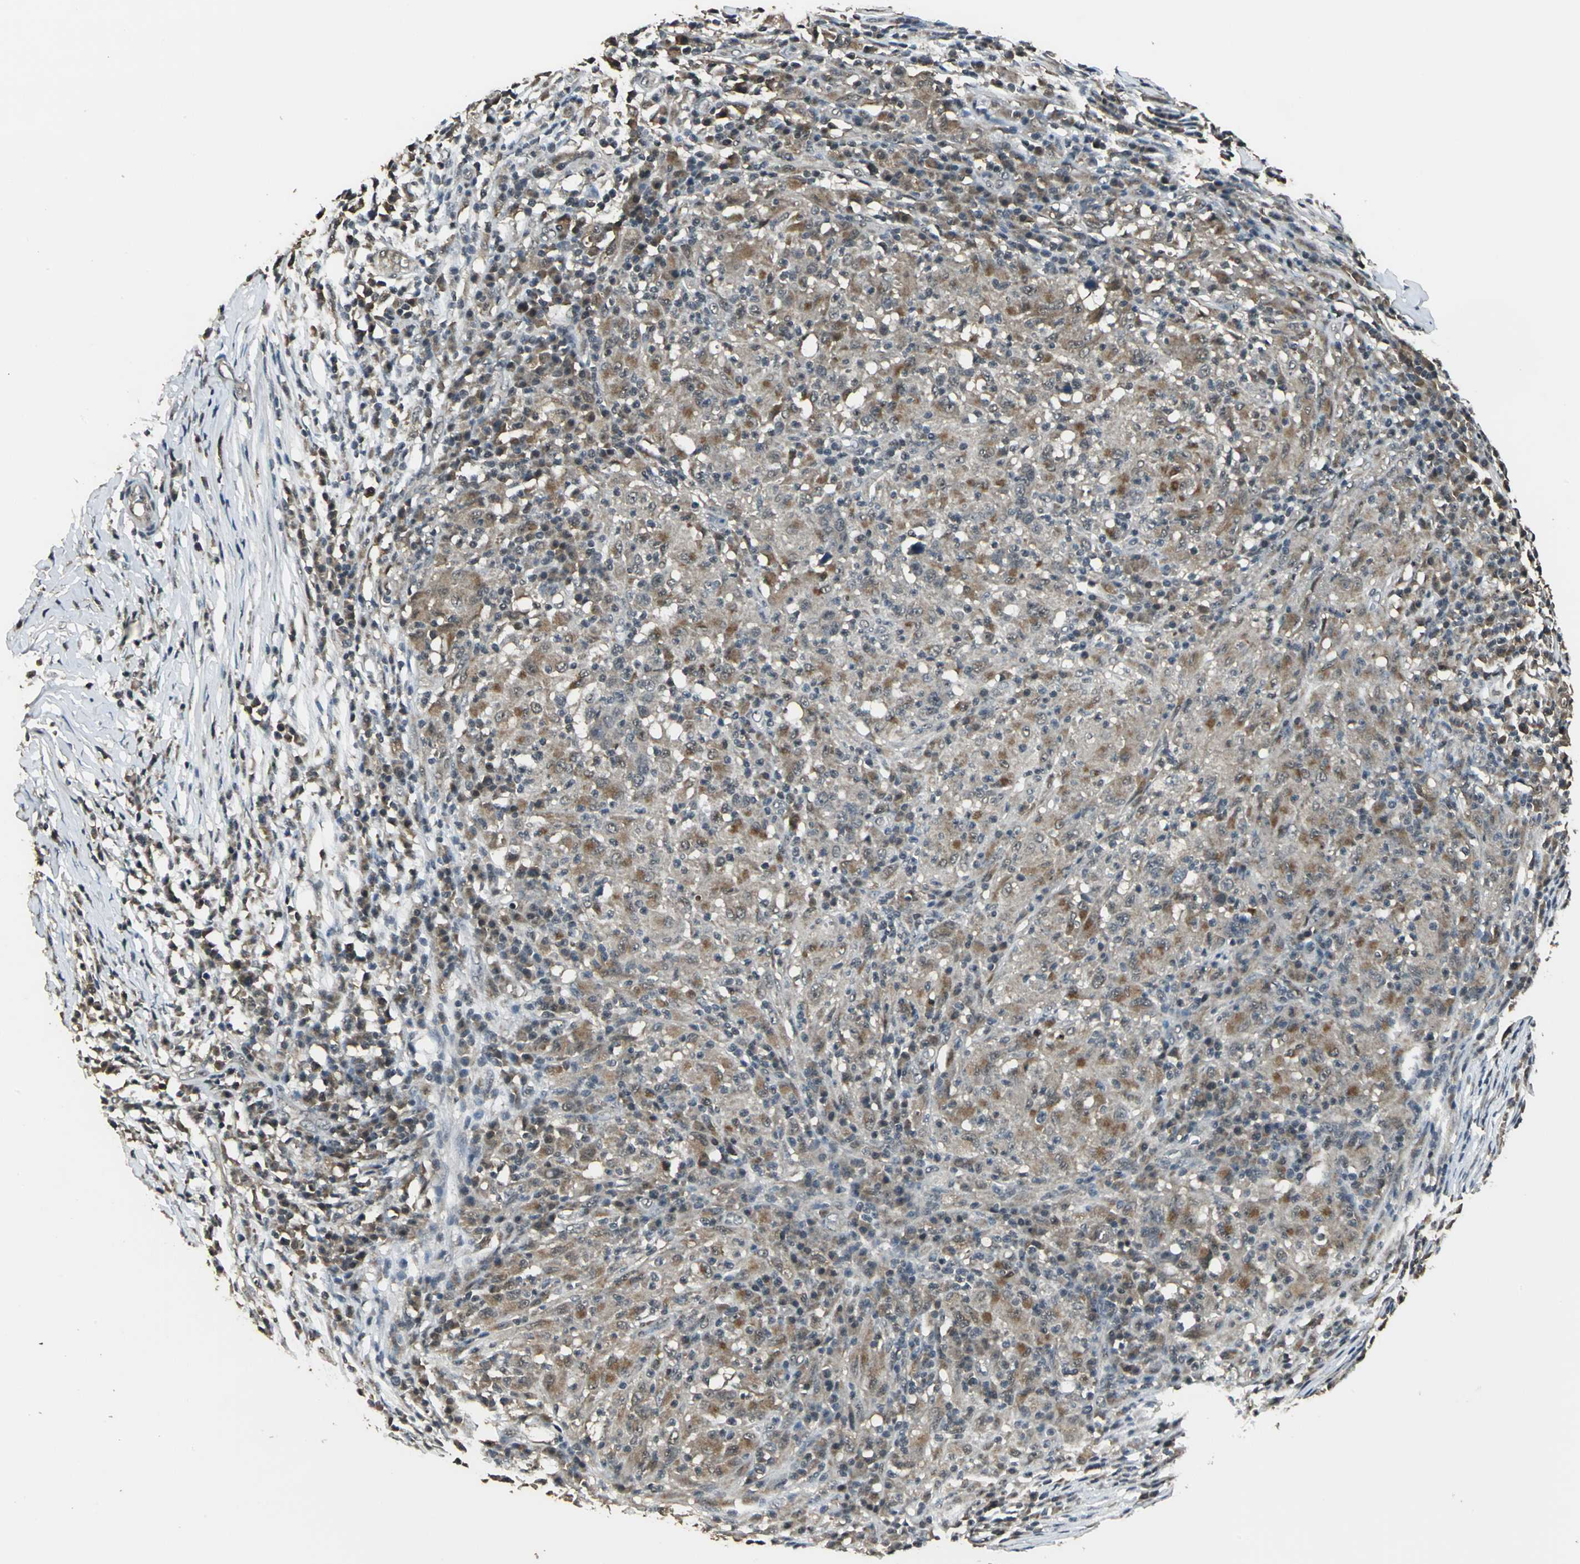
{"staining": {"intensity": "moderate", "quantity": "25%-75%", "location": "cytoplasmic/membranous"}, "tissue": "head and neck cancer", "cell_type": "Tumor cells", "image_type": "cancer", "snomed": [{"axis": "morphology", "description": "Adenocarcinoma, NOS"}, {"axis": "topography", "description": "Salivary gland"}, {"axis": "topography", "description": "Head-Neck"}], "caption": "Tumor cells exhibit medium levels of moderate cytoplasmic/membranous positivity in approximately 25%-75% of cells in adenocarcinoma (head and neck). Ihc stains the protein of interest in brown and the nuclei are stained blue.", "gene": "UCHL5", "patient": {"sex": "female", "age": 65}}